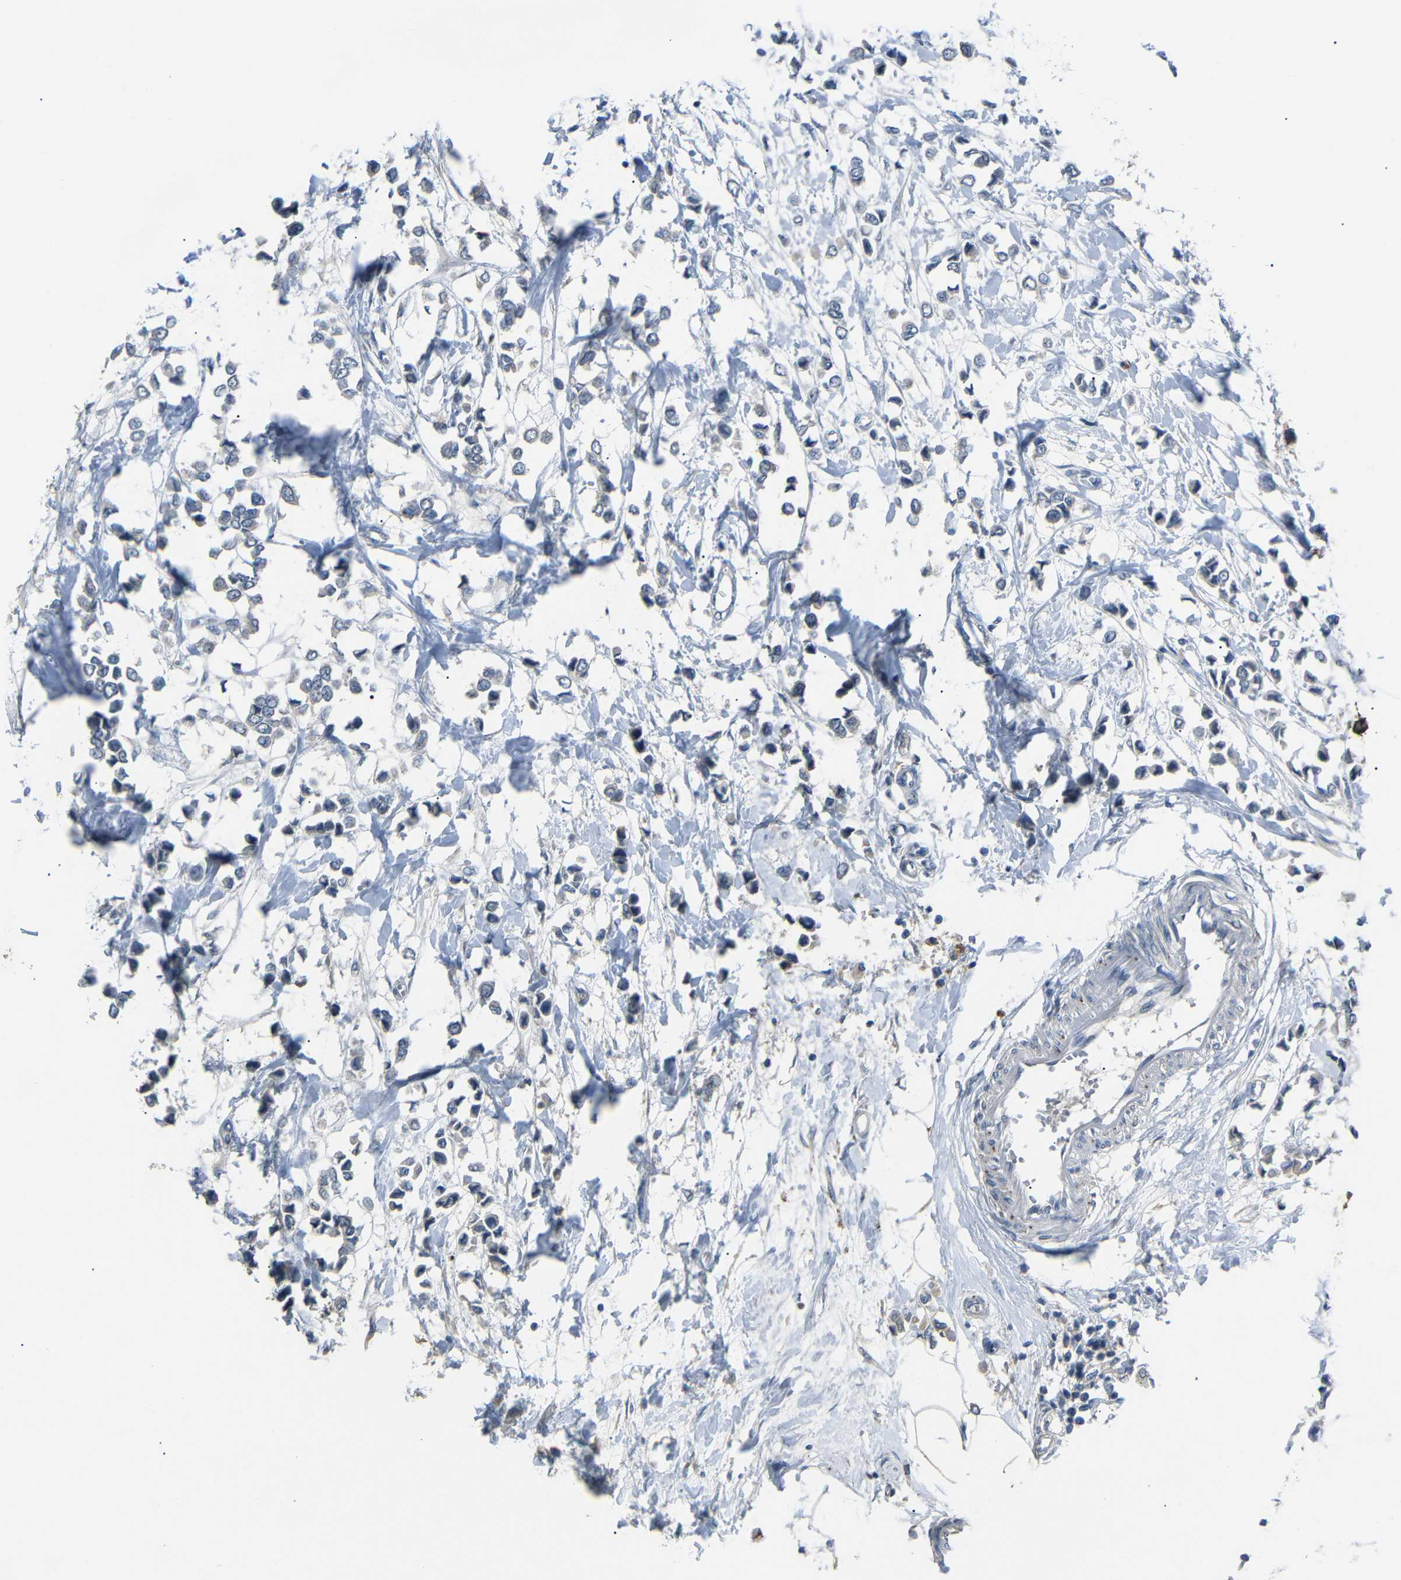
{"staining": {"intensity": "negative", "quantity": "none", "location": "none"}, "tissue": "breast cancer", "cell_type": "Tumor cells", "image_type": "cancer", "snomed": [{"axis": "morphology", "description": "Lobular carcinoma"}, {"axis": "topography", "description": "Breast"}], "caption": "This is a micrograph of immunohistochemistry (IHC) staining of lobular carcinoma (breast), which shows no staining in tumor cells.", "gene": "C6orf89", "patient": {"sex": "female", "age": 51}}